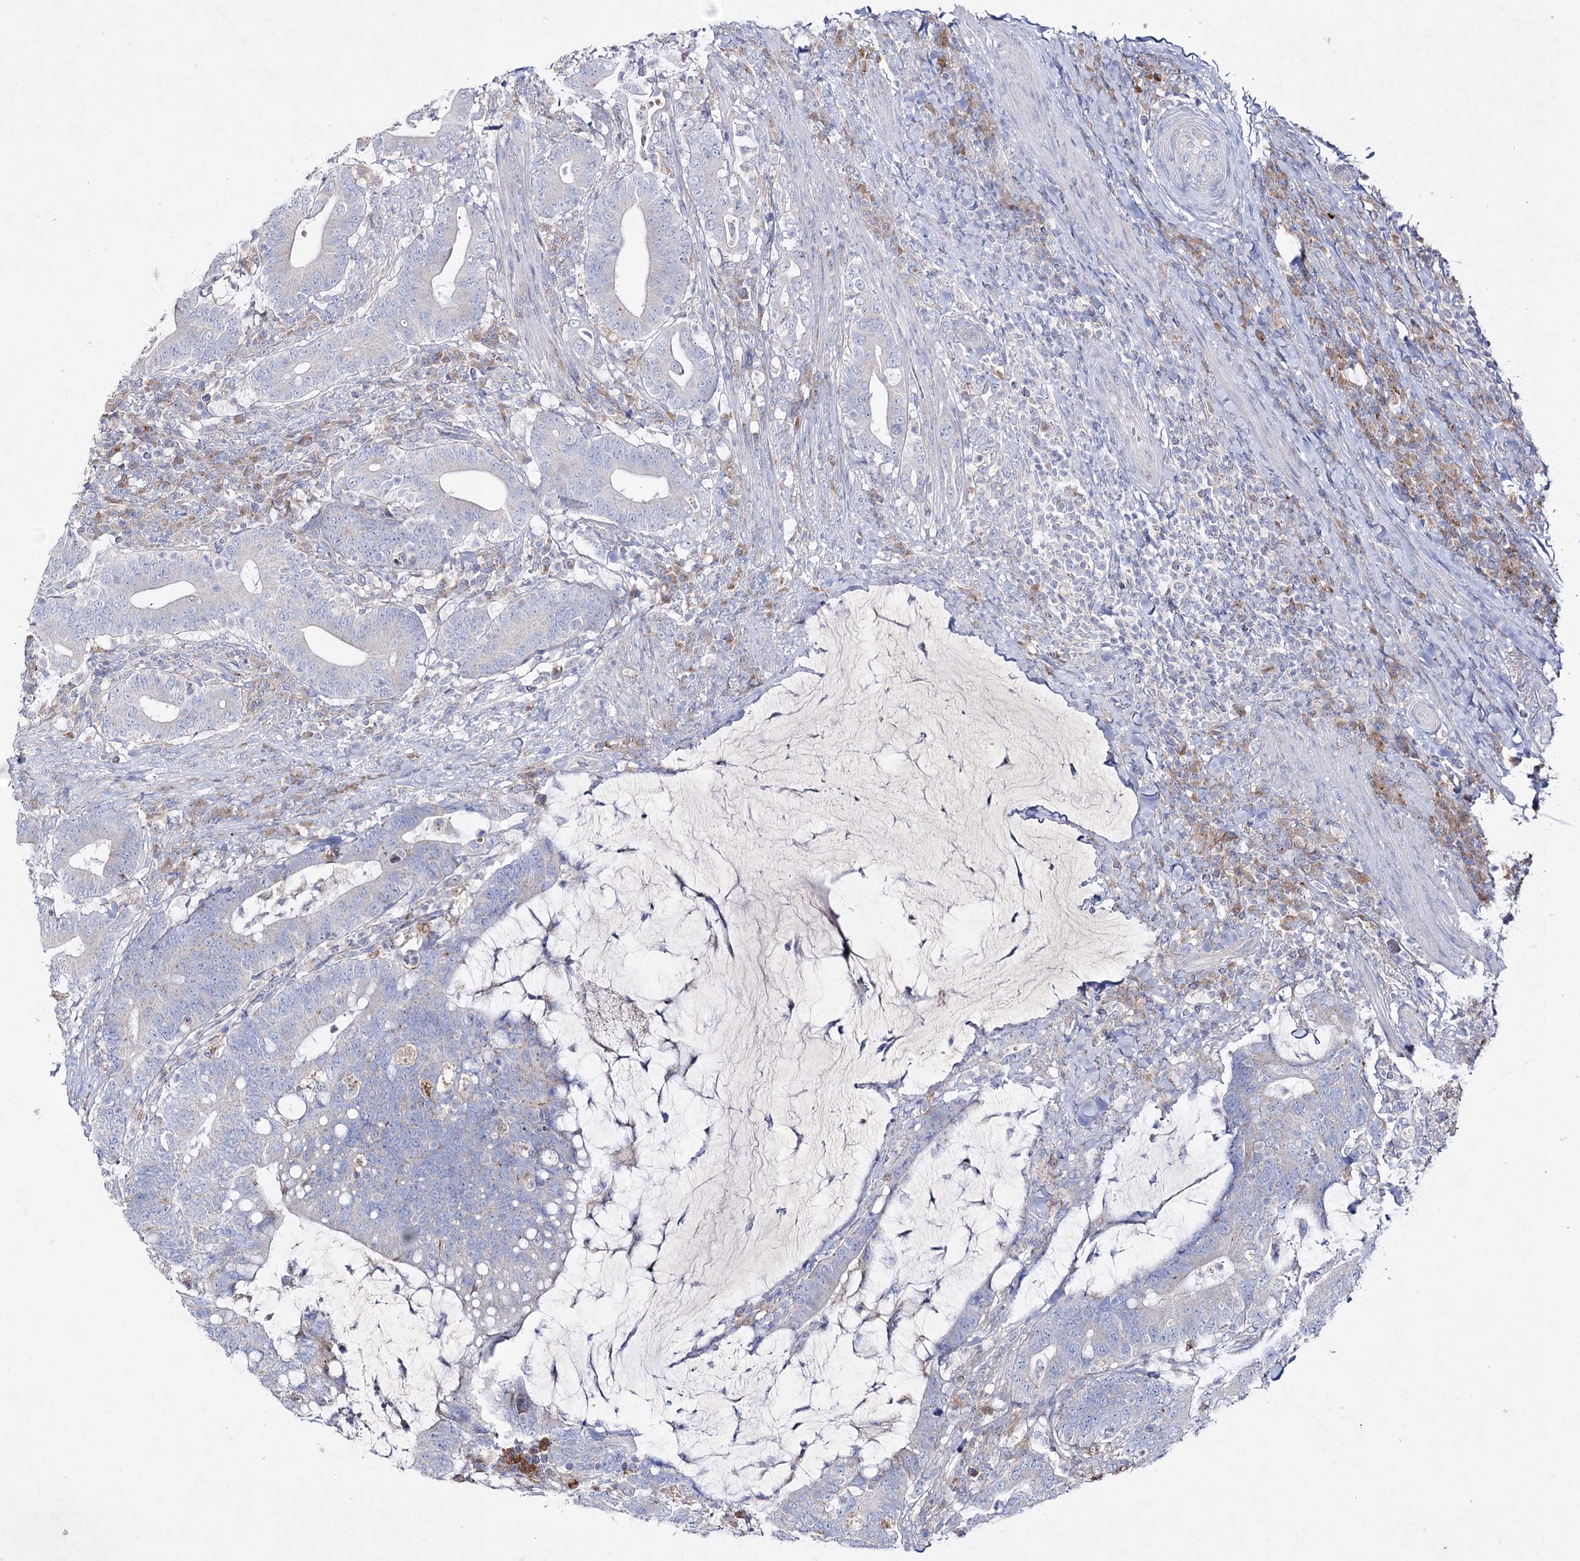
{"staining": {"intensity": "negative", "quantity": "none", "location": "none"}, "tissue": "colorectal cancer", "cell_type": "Tumor cells", "image_type": "cancer", "snomed": [{"axis": "morphology", "description": "Adenocarcinoma, NOS"}, {"axis": "topography", "description": "Colon"}], "caption": "Tumor cells are negative for brown protein staining in colorectal cancer. The staining is performed using DAB (3,3'-diaminobenzidine) brown chromogen with nuclei counter-stained in using hematoxylin.", "gene": "NAGLU", "patient": {"sex": "female", "age": 66}}